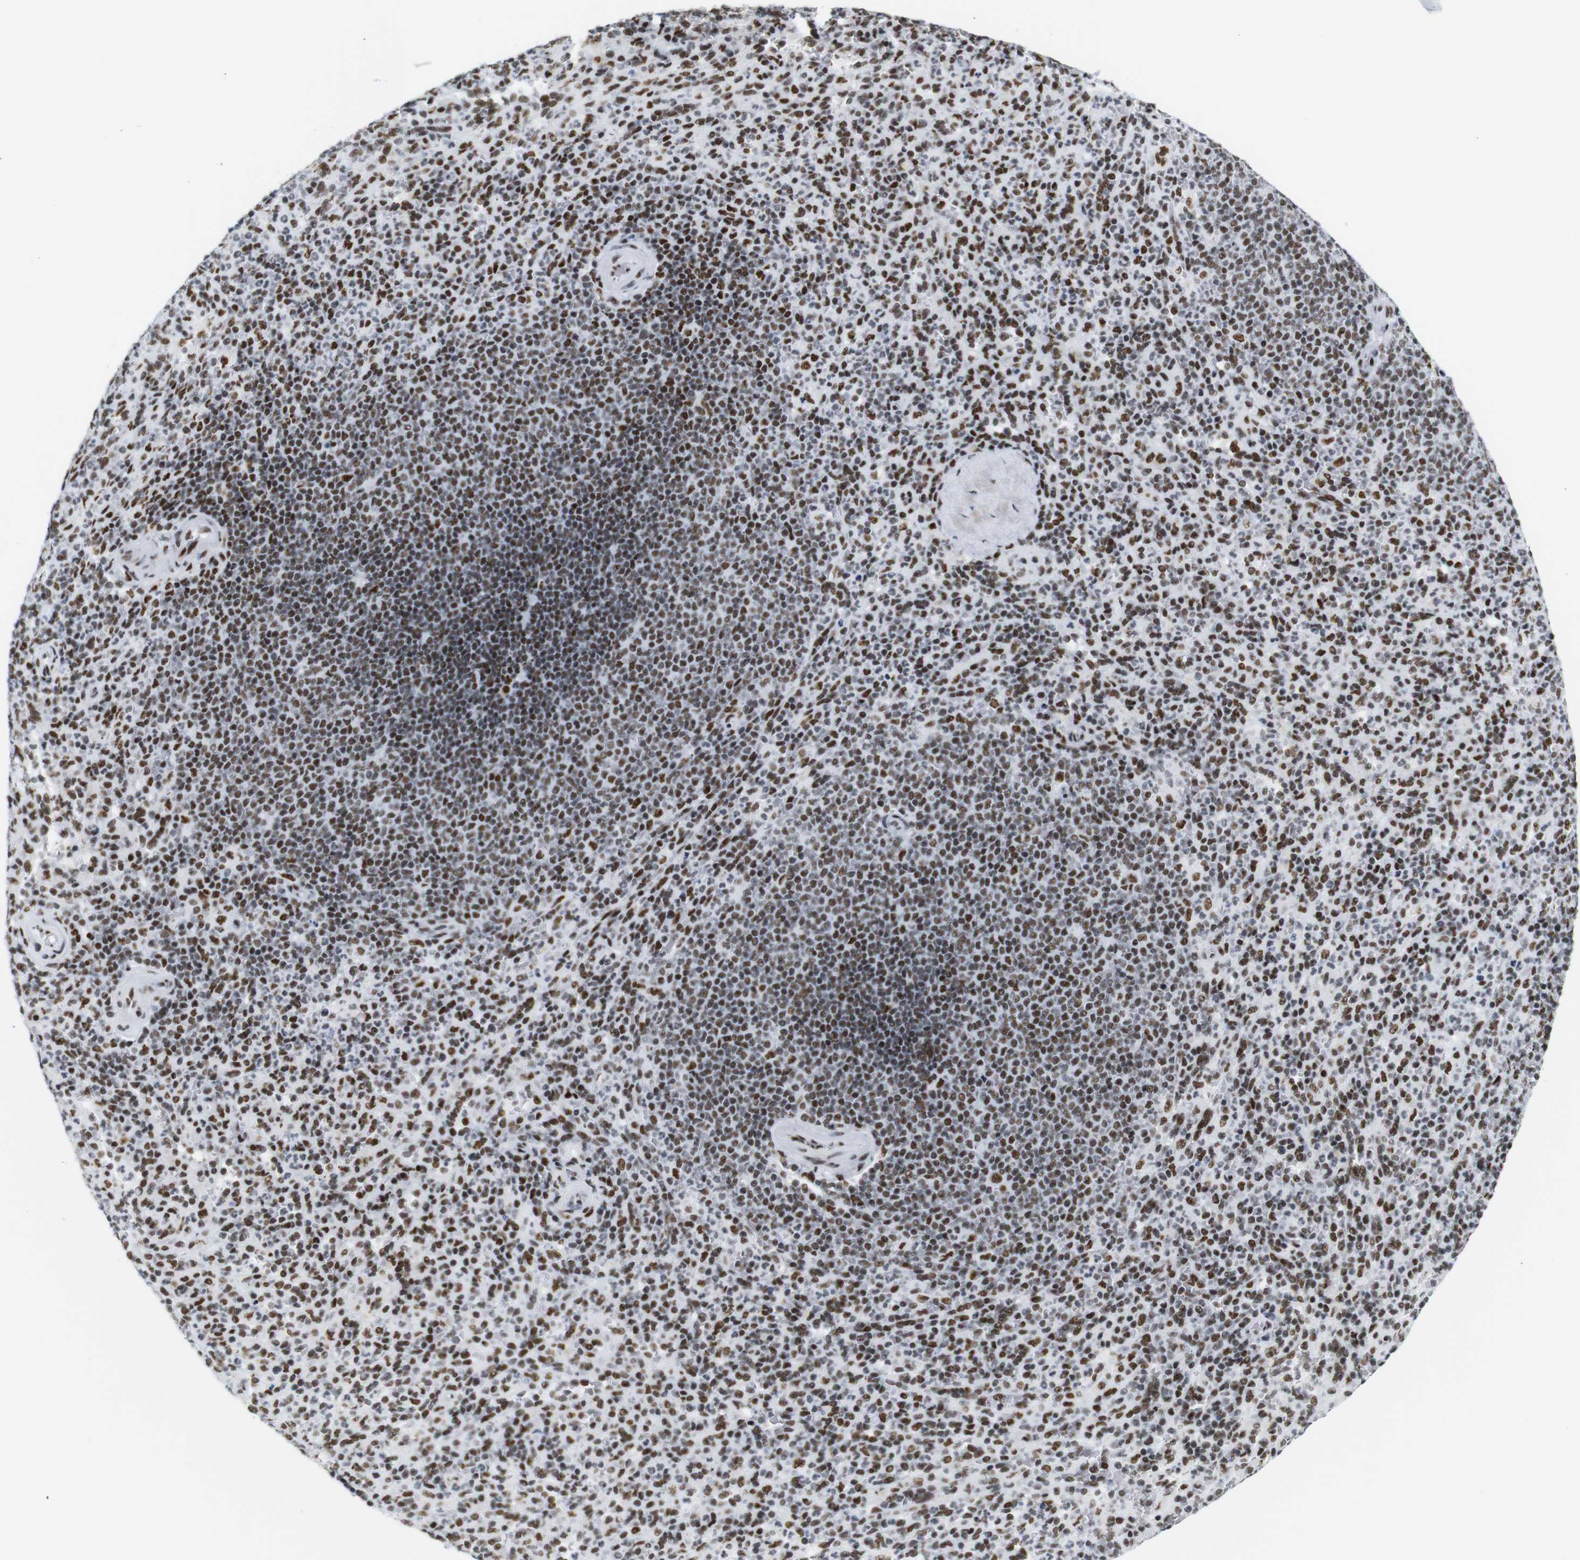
{"staining": {"intensity": "strong", "quantity": ">75%", "location": "nuclear"}, "tissue": "spleen", "cell_type": "Cells in red pulp", "image_type": "normal", "snomed": [{"axis": "morphology", "description": "Normal tissue, NOS"}, {"axis": "topography", "description": "Spleen"}], "caption": "A brown stain shows strong nuclear expression of a protein in cells in red pulp of normal human spleen.", "gene": "TRA2B", "patient": {"sex": "male", "age": 36}}